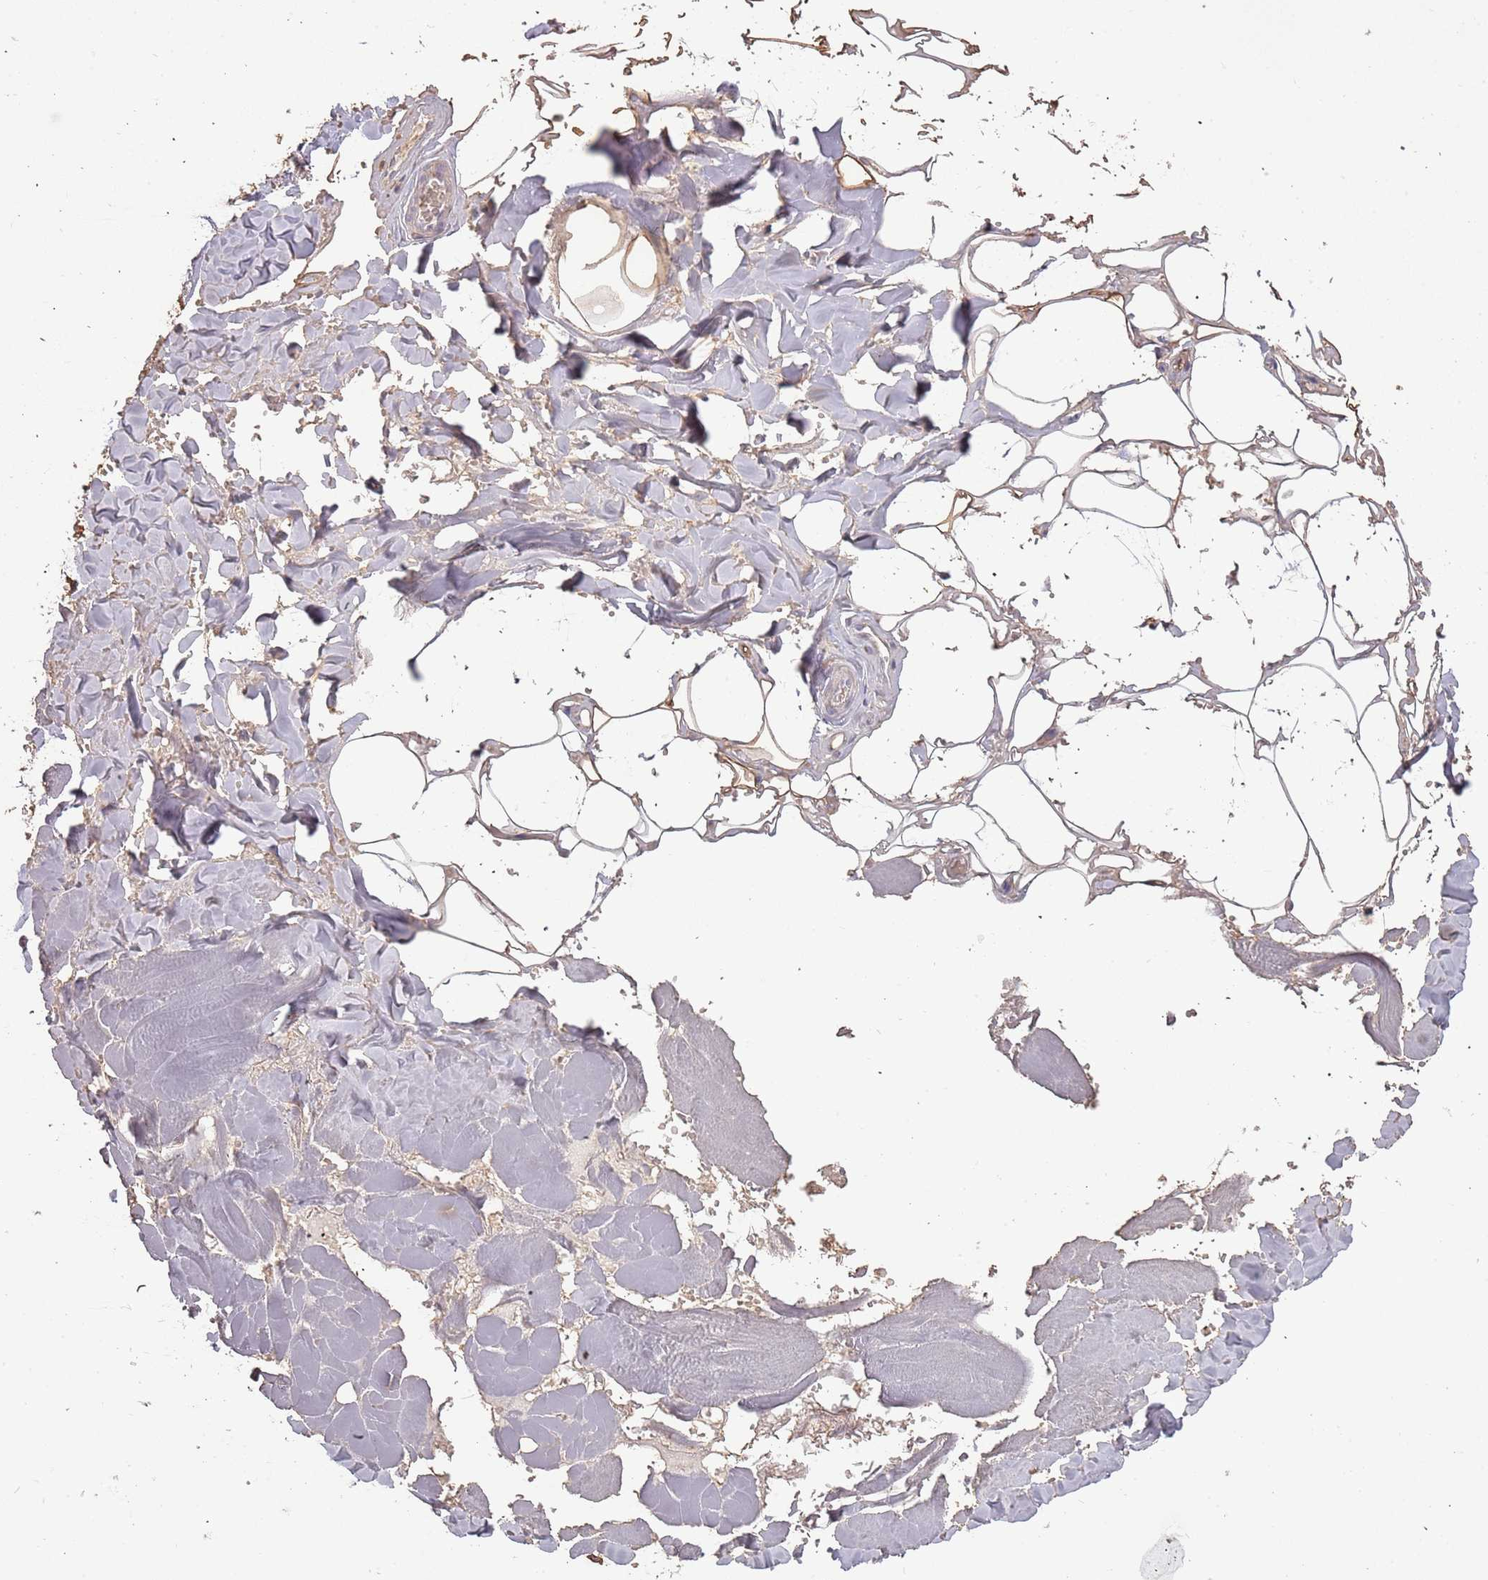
{"staining": {"intensity": "moderate", "quantity": ">75%", "location": "cytoplasmic/membranous"}, "tissue": "adipose tissue", "cell_type": "Adipocytes", "image_type": "normal", "snomed": [{"axis": "morphology", "description": "Normal tissue, NOS"}, {"axis": "topography", "description": "Salivary gland"}, {"axis": "topography", "description": "Peripheral nerve tissue"}], "caption": "This histopathology image exhibits IHC staining of normal human adipose tissue, with medium moderate cytoplasmic/membranous positivity in approximately >75% of adipocytes.", "gene": "ATOSB", "patient": {"sex": "male", "age": 38}}